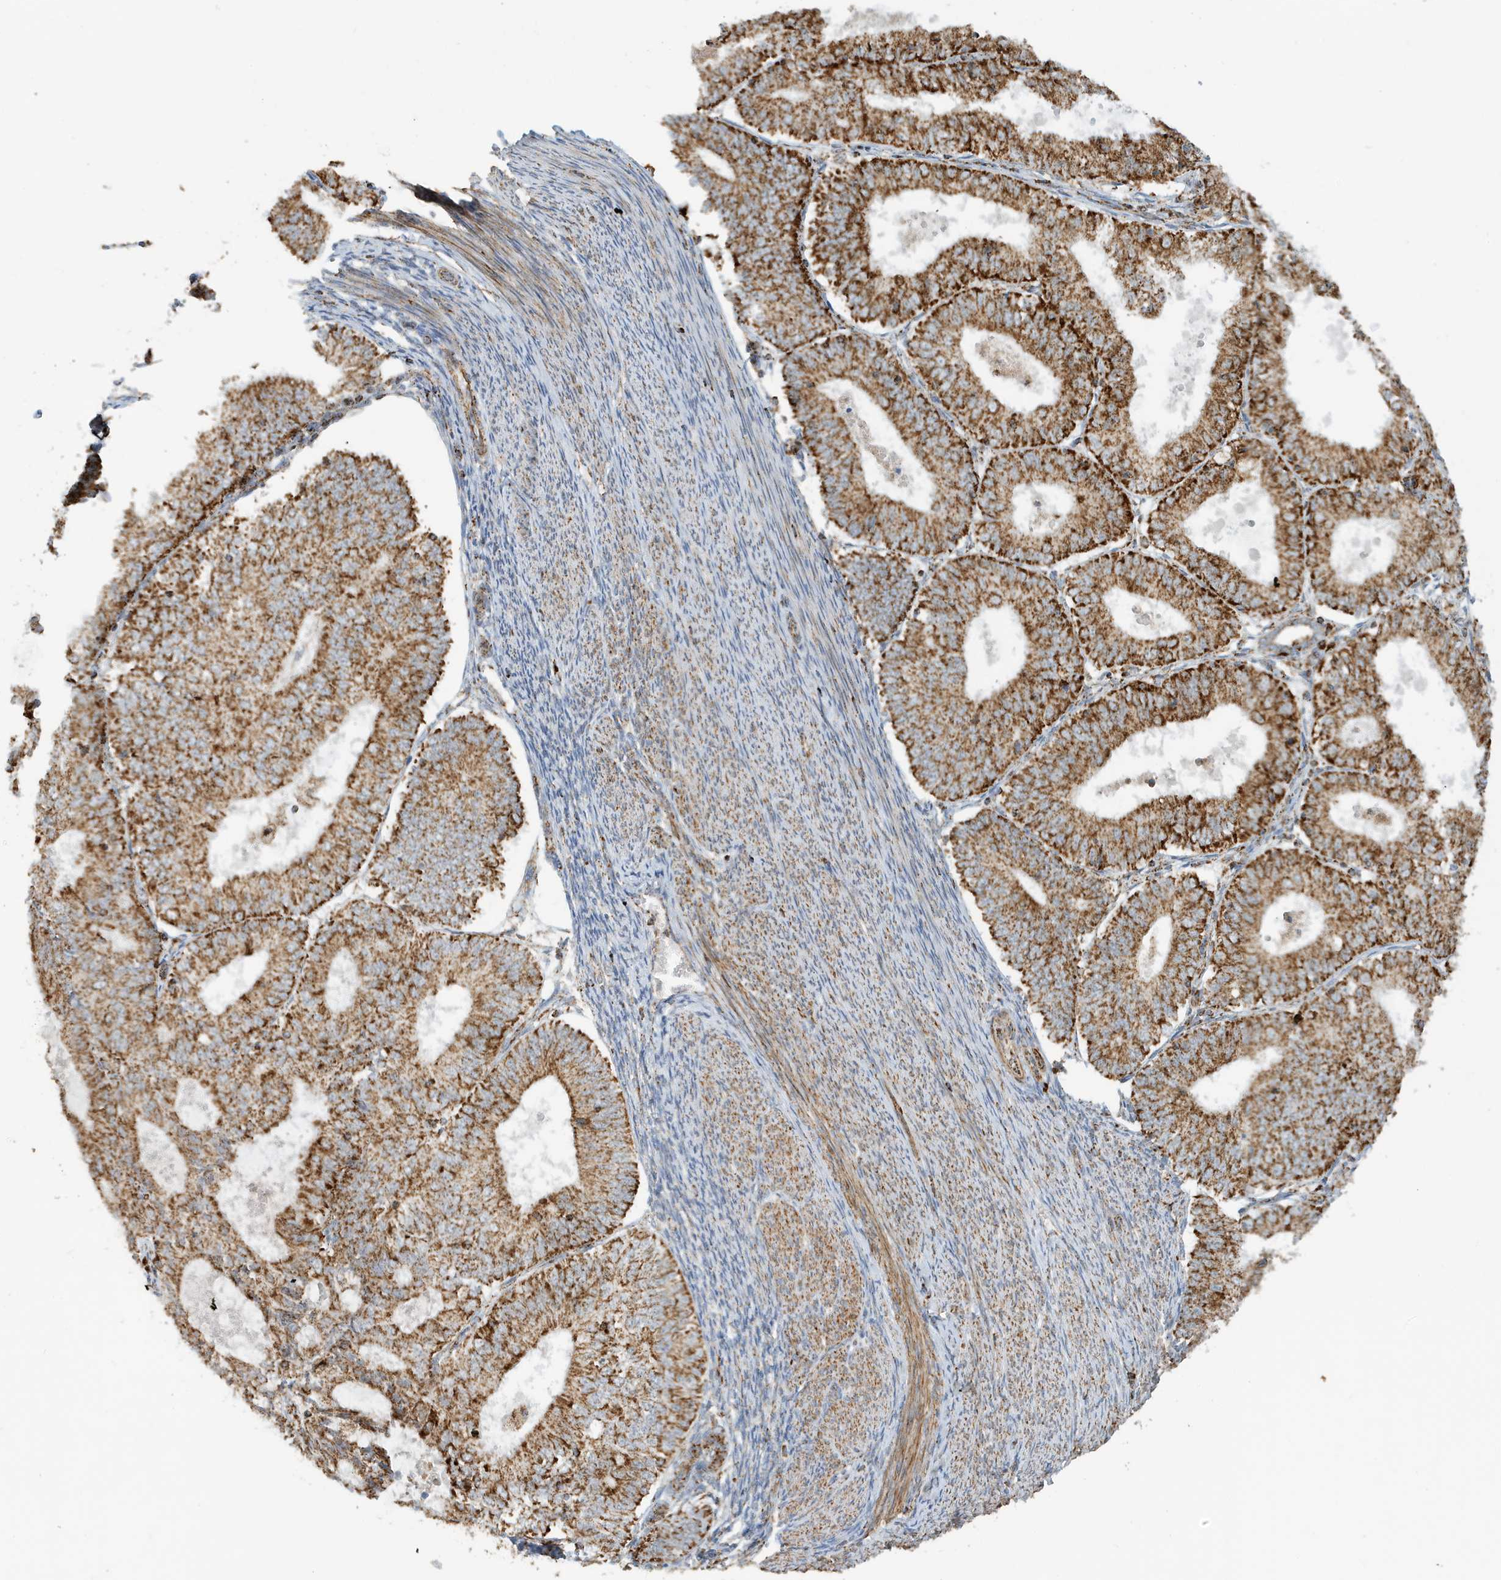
{"staining": {"intensity": "strong", "quantity": ">75%", "location": "cytoplasmic/membranous"}, "tissue": "endometrial cancer", "cell_type": "Tumor cells", "image_type": "cancer", "snomed": [{"axis": "morphology", "description": "Adenocarcinoma, NOS"}, {"axis": "topography", "description": "Endometrium"}], "caption": "A histopathology image showing strong cytoplasmic/membranous staining in approximately >75% of tumor cells in endometrial cancer, as visualized by brown immunohistochemical staining.", "gene": "MAN1A1", "patient": {"sex": "female", "age": 57}}